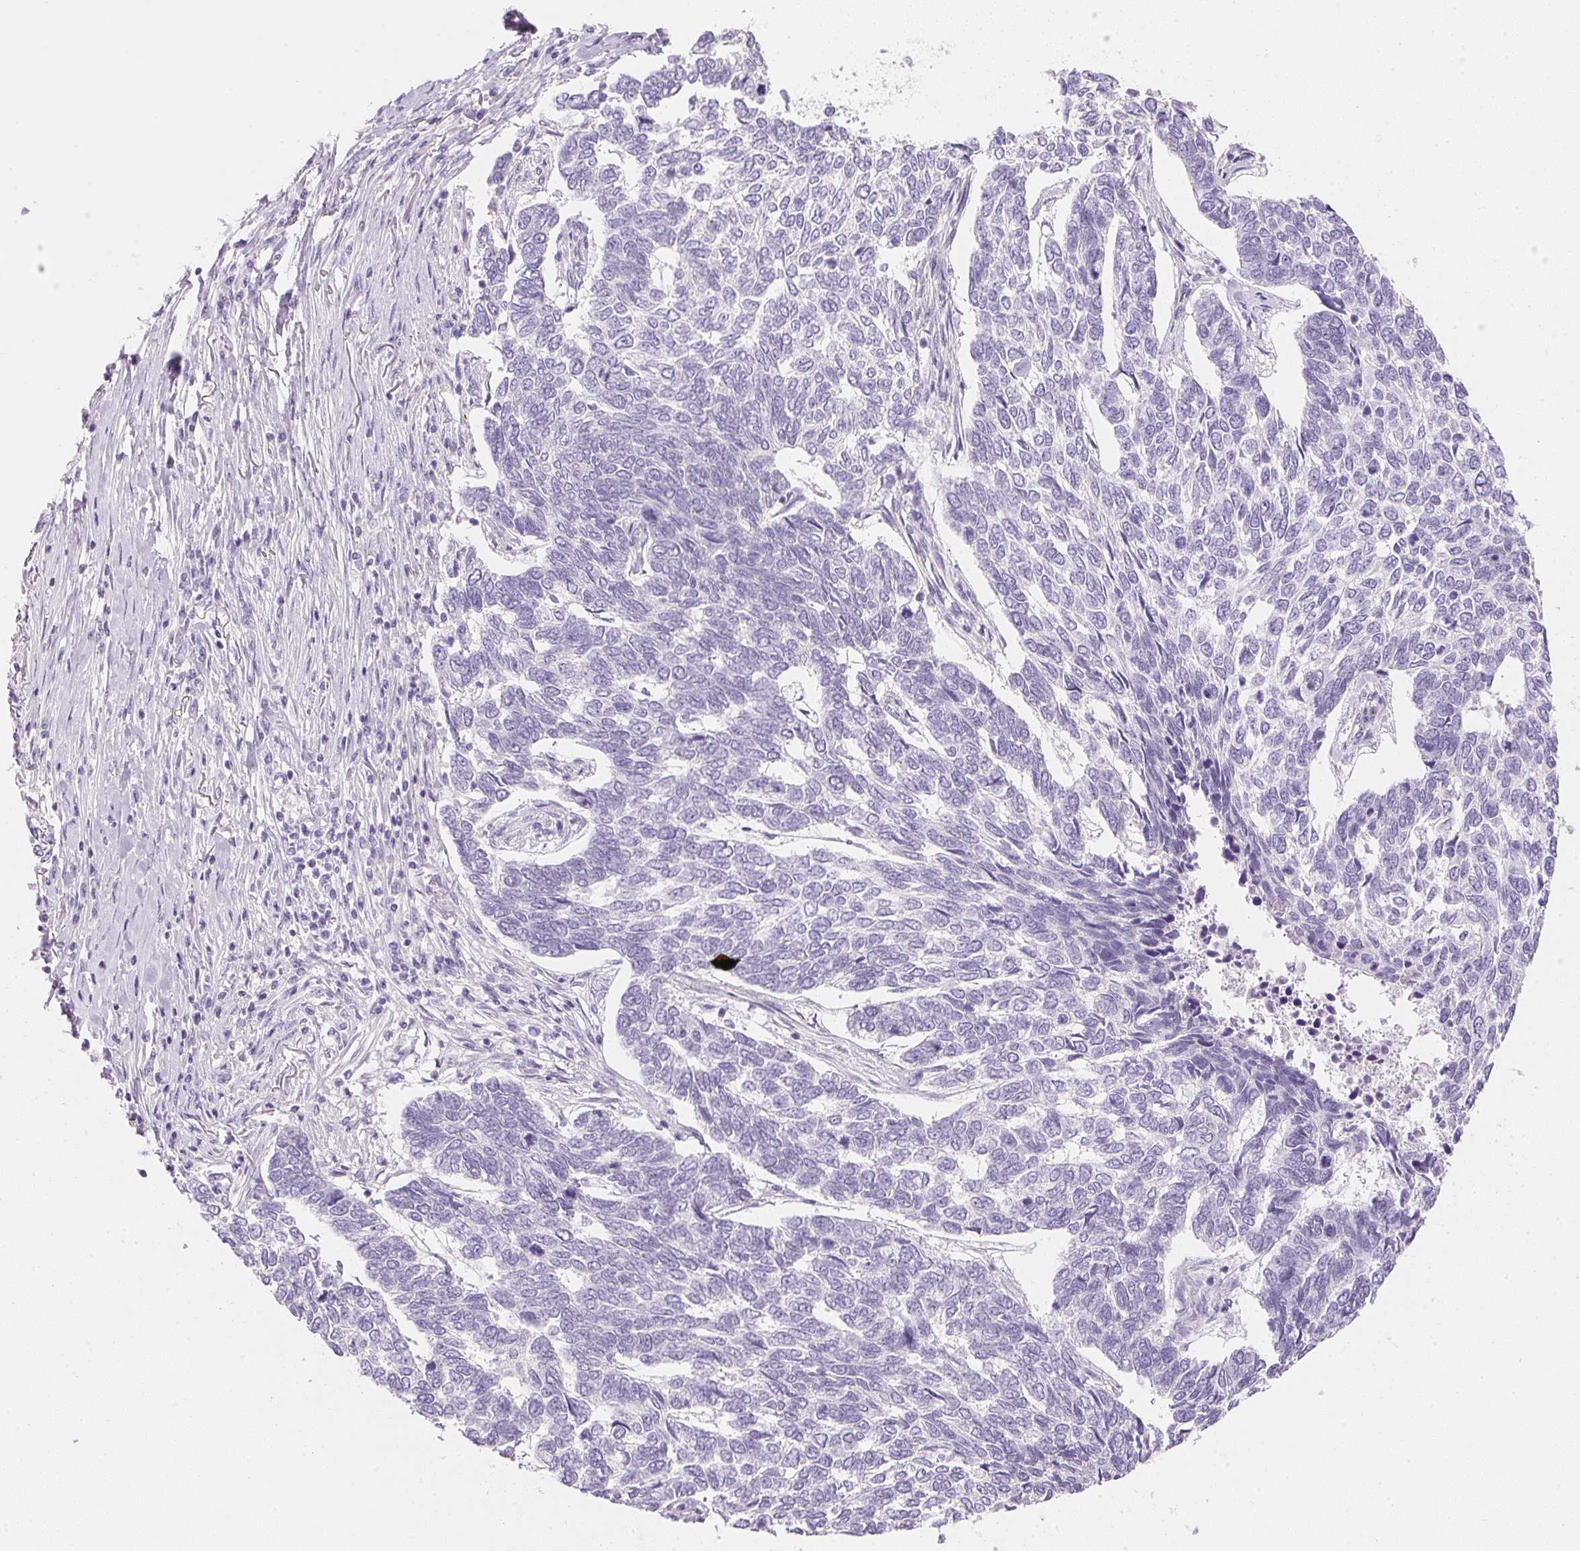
{"staining": {"intensity": "negative", "quantity": "none", "location": "none"}, "tissue": "skin cancer", "cell_type": "Tumor cells", "image_type": "cancer", "snomed": [{"axis": "morphology", "description": "Basal cell carcinoma"}, {"axis": "topography", "description": "Skin"}], "caption": "Image shows no significant protein expression in tumor cells of skin cancer.", "gene": "KCNE2", "patient": {"sex": "female", "age": 65}}